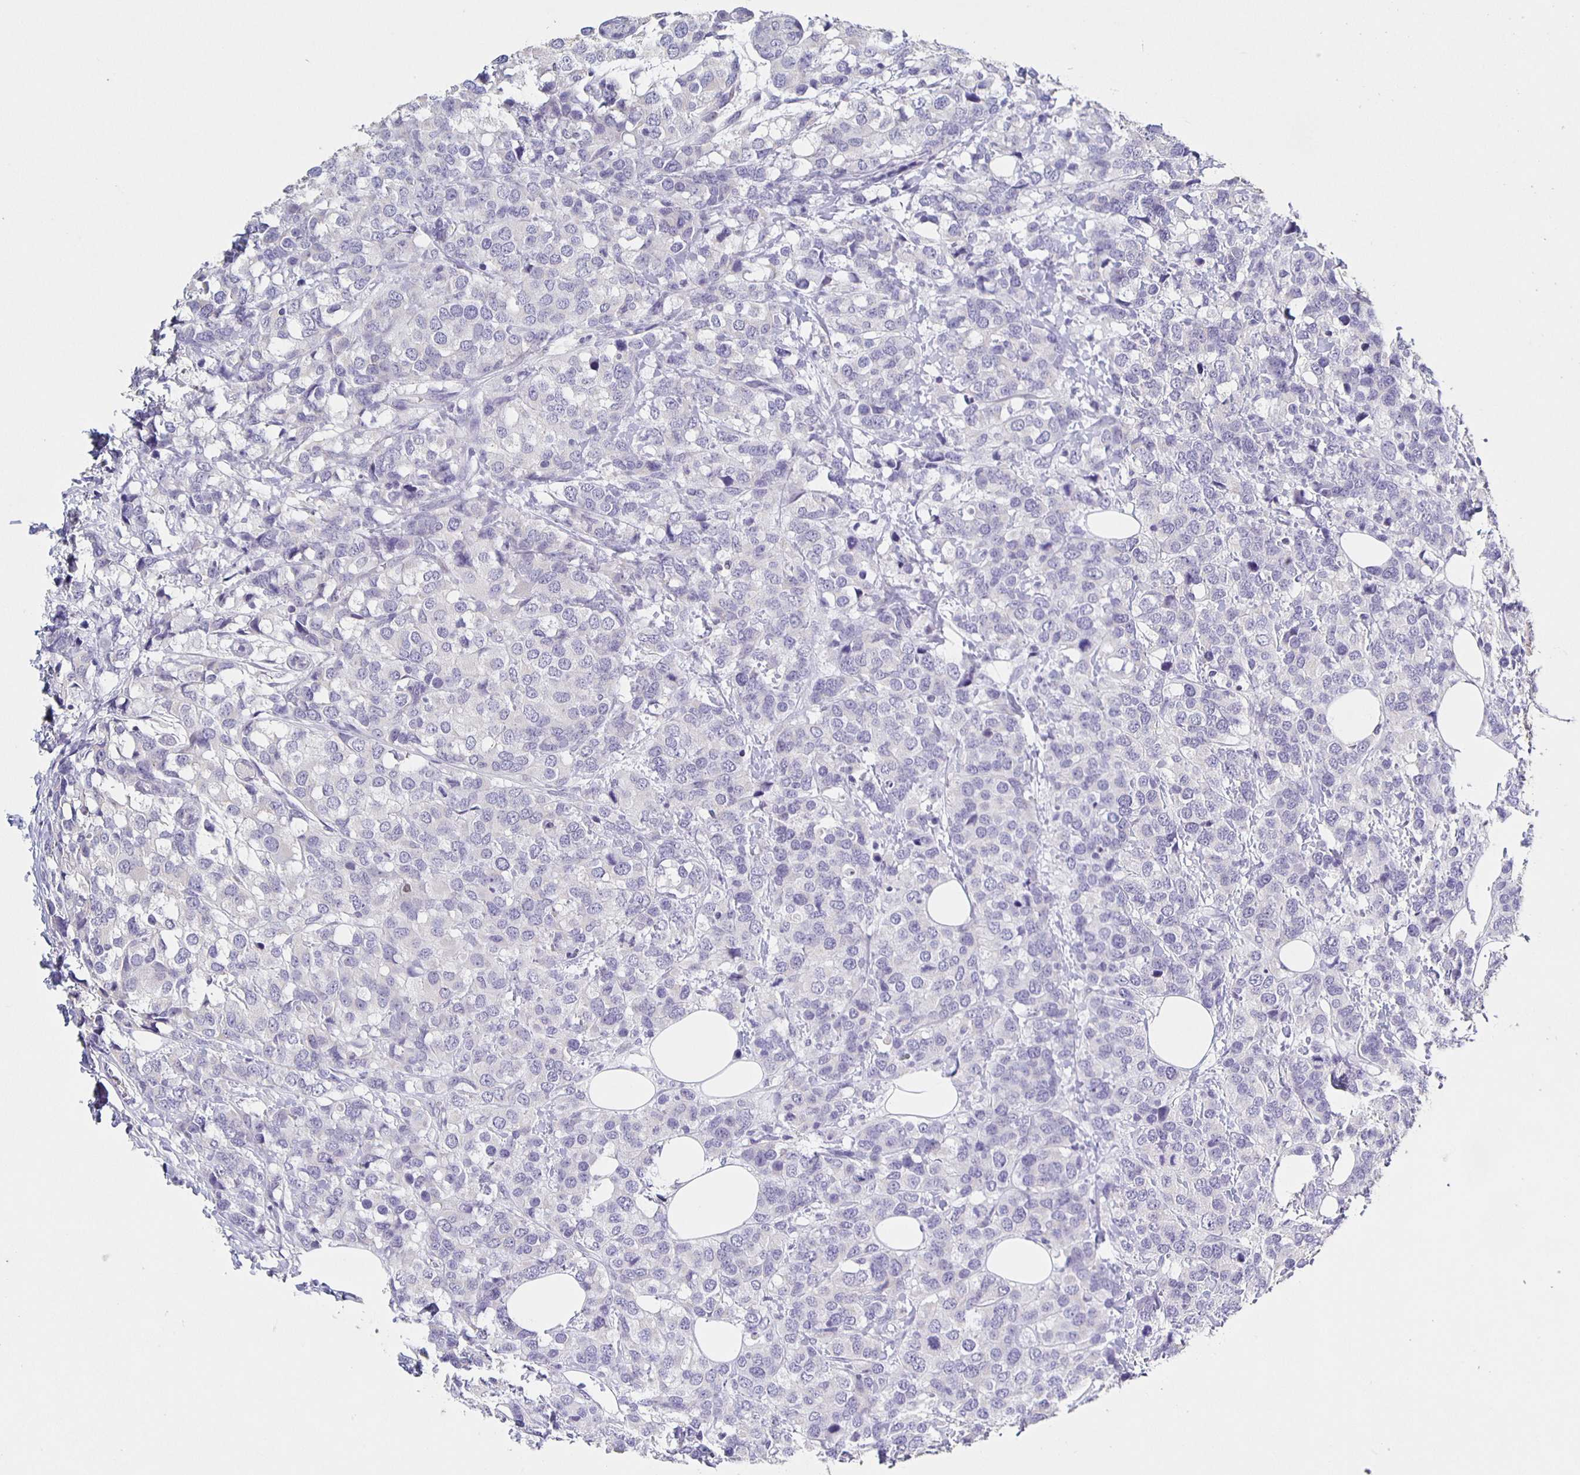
{"staining": {"intensity": "negative", "quantity": "none", "location": "none"}, "tissue": "breast cancer", "cell_type": "Tumor cells", "image_type": "cancer", "snomed": [{"axis": "morphology", "description": "Lobular carcinoma"}, {"axis": "topography", "description": "Breast"}], "caption": "Immunohistochemical staining of human lobular carcinoma (breast) reveals no significant expression in tumor cells.", "gene": "CARNS1", "patient": {"sex": "female", "age": 59}}